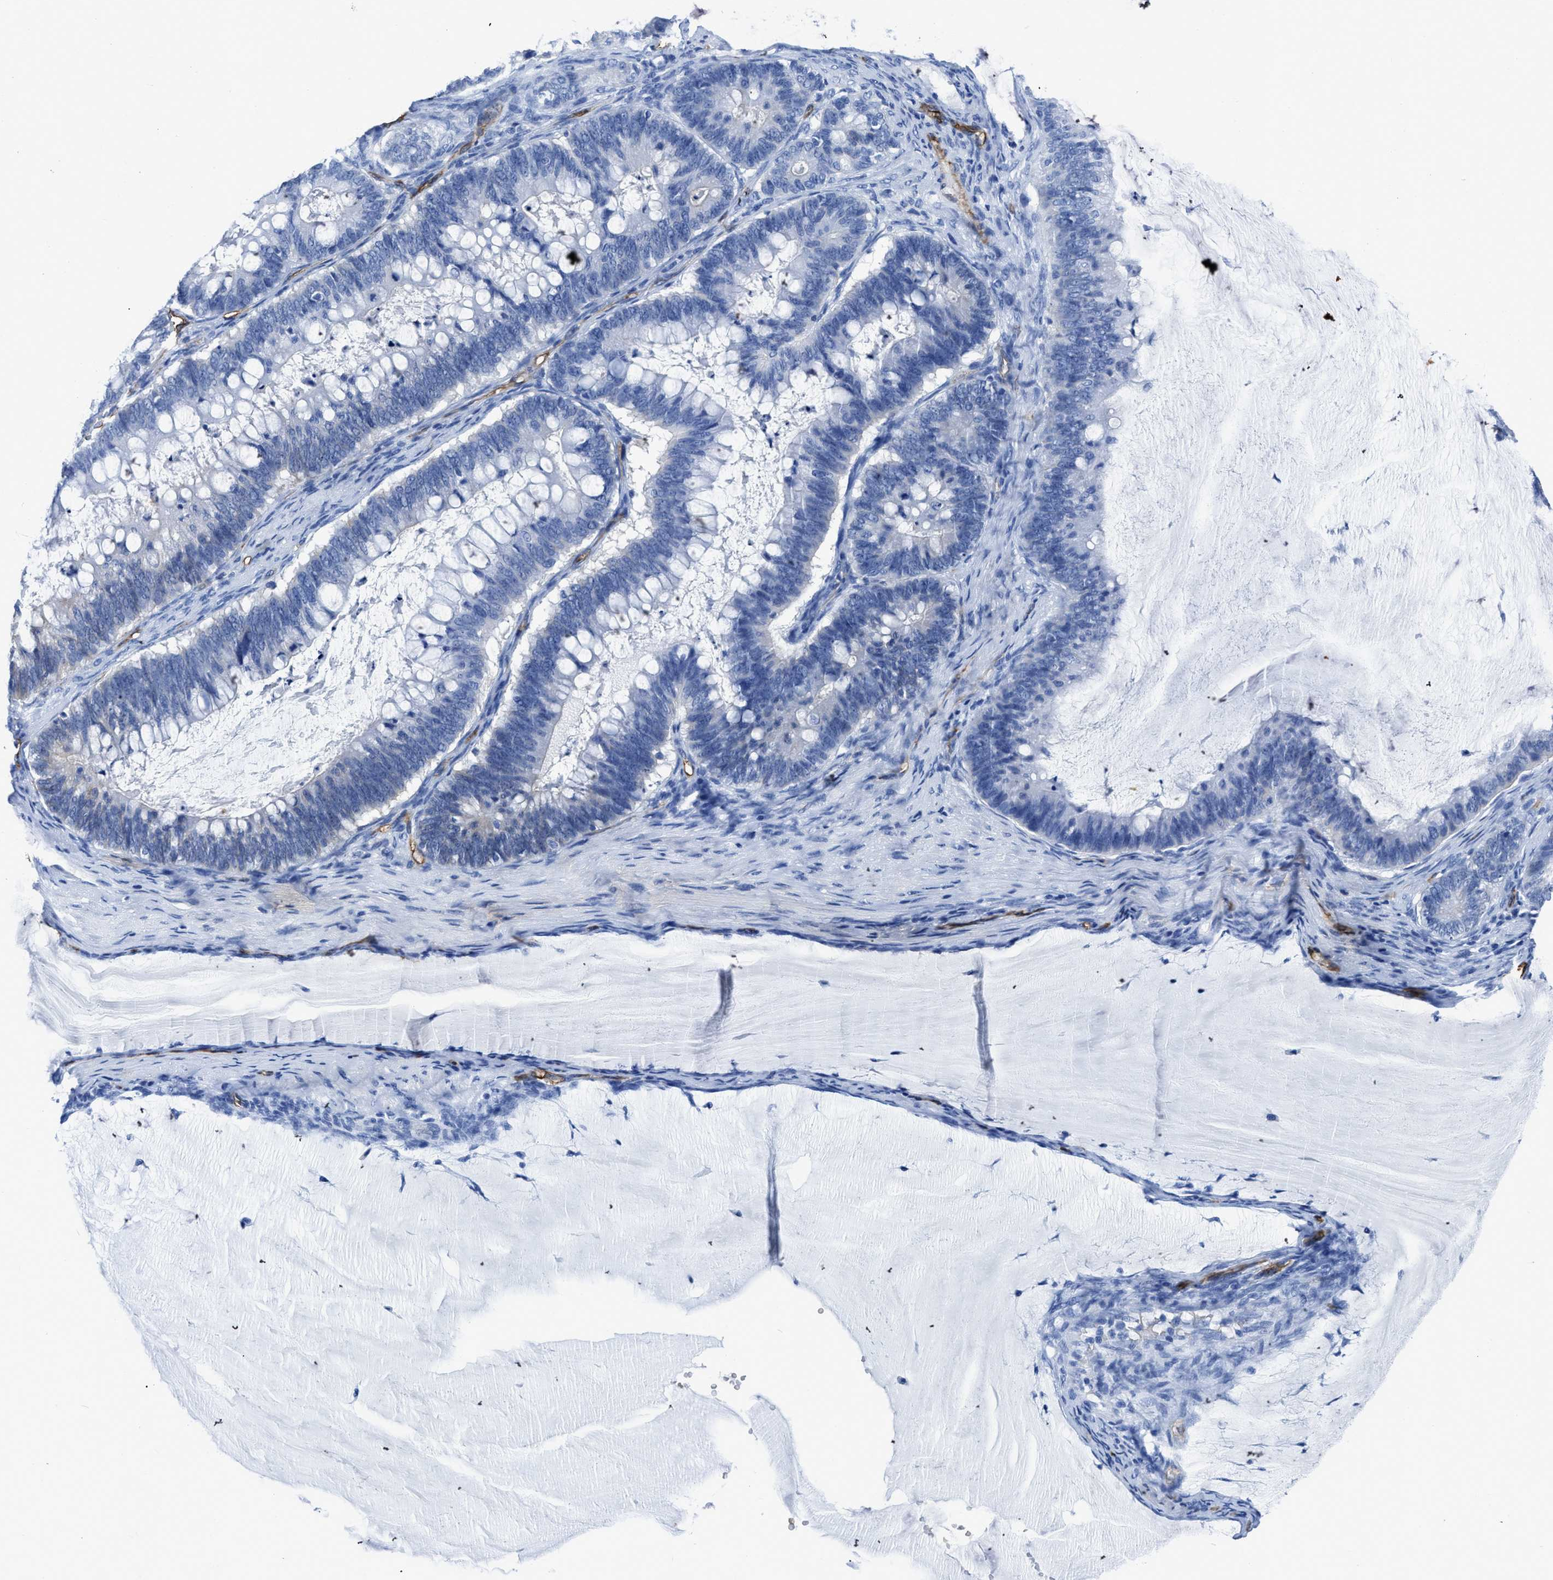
{"staining": {"intensity": "negative", "quantity": "none", "location": "none"}, "tissue": "ovarian cancer", "cell_type": "Tumor cells", "image_type": "cancer", "snomed": [{"axis": "morphology", "description": "Cystadenocarcinoma, mucinous, NOS"}, {"axis": "topography", "description": "Ovary"}], "caption": "The immunohistochemistry (IHC) micrograph has no significant staining in tumor cells of ovarian mucinous cystadenocarcinoma tissue.", "gene": "AQP1", "patient": {"sex": "female", "age": 61}}